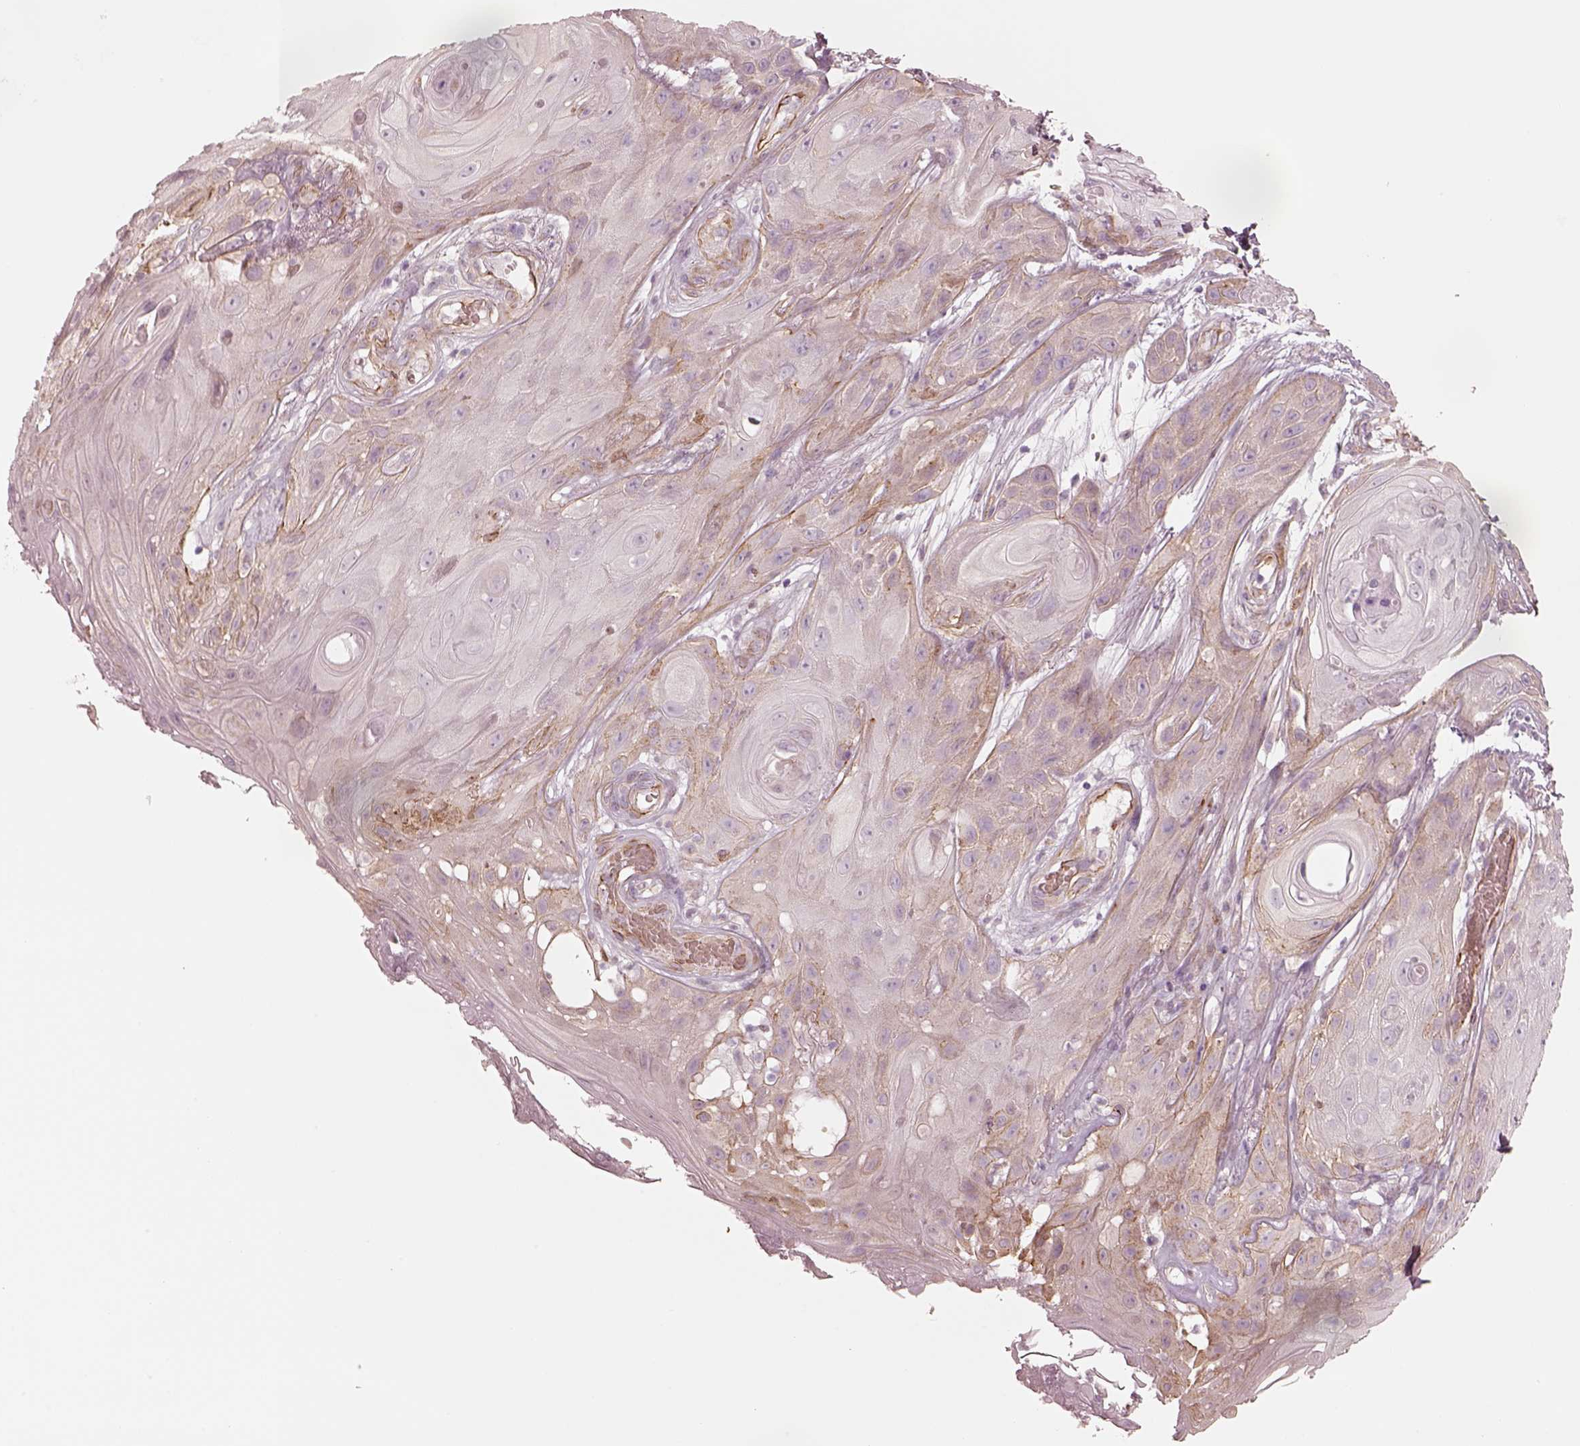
{"staining": {"intensity": "weak", "quantity": "<25%", "location": "cytoplasmic/membranous"}, "tissue": "skin cancer", "cell_type": "Tumor cells", "image_type": "cancer", "snomed": [{"axis": "morphology", "description": "Squamous cell carcinoma, NOS"}, {"axis": "topography", "description": "Skin"}], "caption": "The photomicrograph displays no staining of tumor cells in skin cancer.", "gene": "CRYM", "patient": {"sex": "male", "age": 62}}